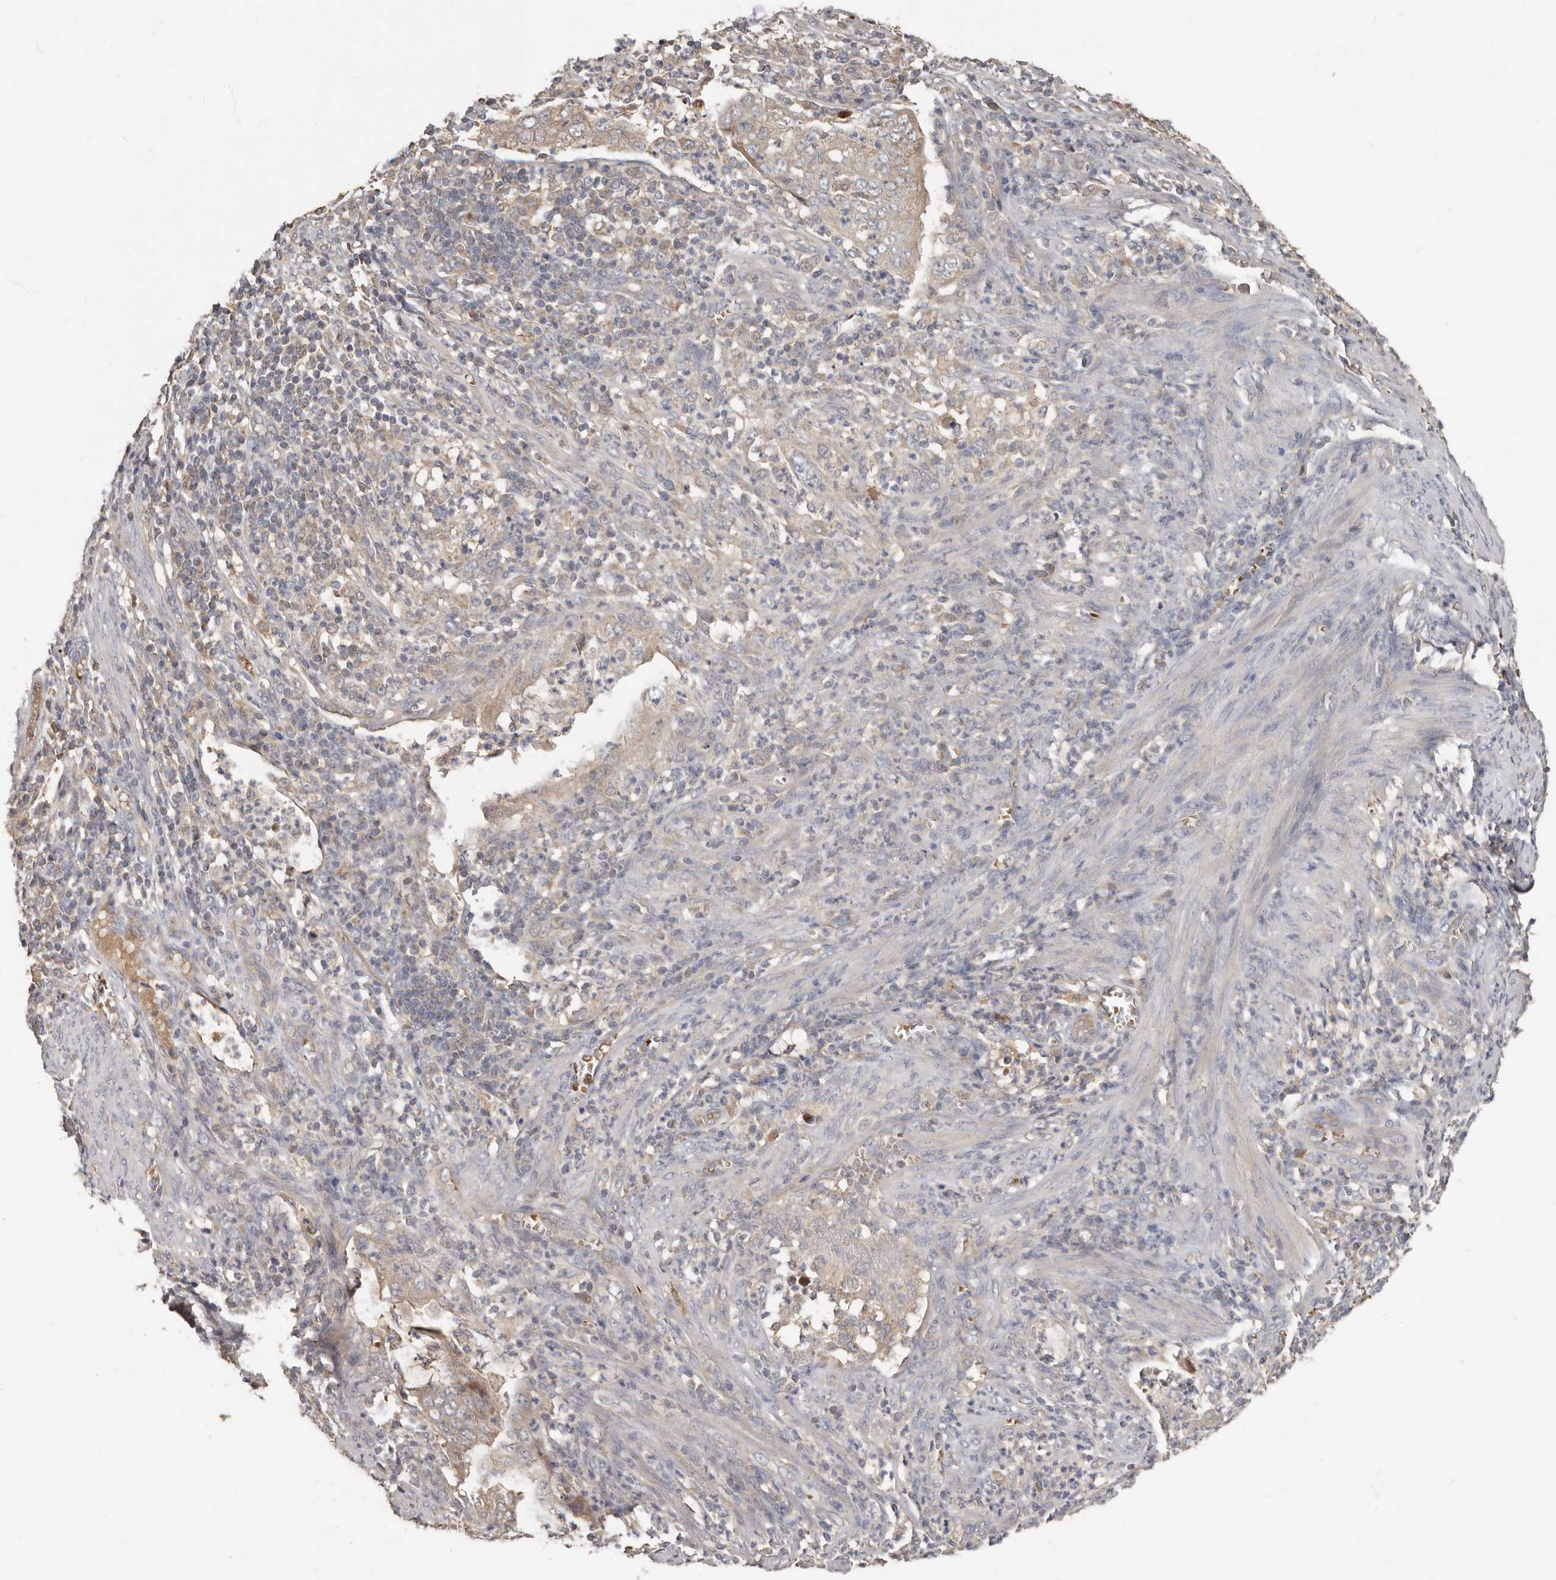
{"staining": {"intensity": "weak", "quantity": "25%-75%", "location": "cytoplasmic/membranous"}, "tissue": "endometrial cancer", "cell_type": "Tumor cells", "image_type": "cancer", "snomed": [{"axis": "morphology", "description": "Adenocarcinoma, NOS"}, {"axis": "topography", "description": "Endometrium"}], "caption": "This is a photomicrograph of IHC staining of adenocarcinoma (endometrial), which shows weak expression in the cytoplasmic/membranous of tumor cells.", "gene": "KIF26B", "patient": {"sex": "female", "age": 51}}